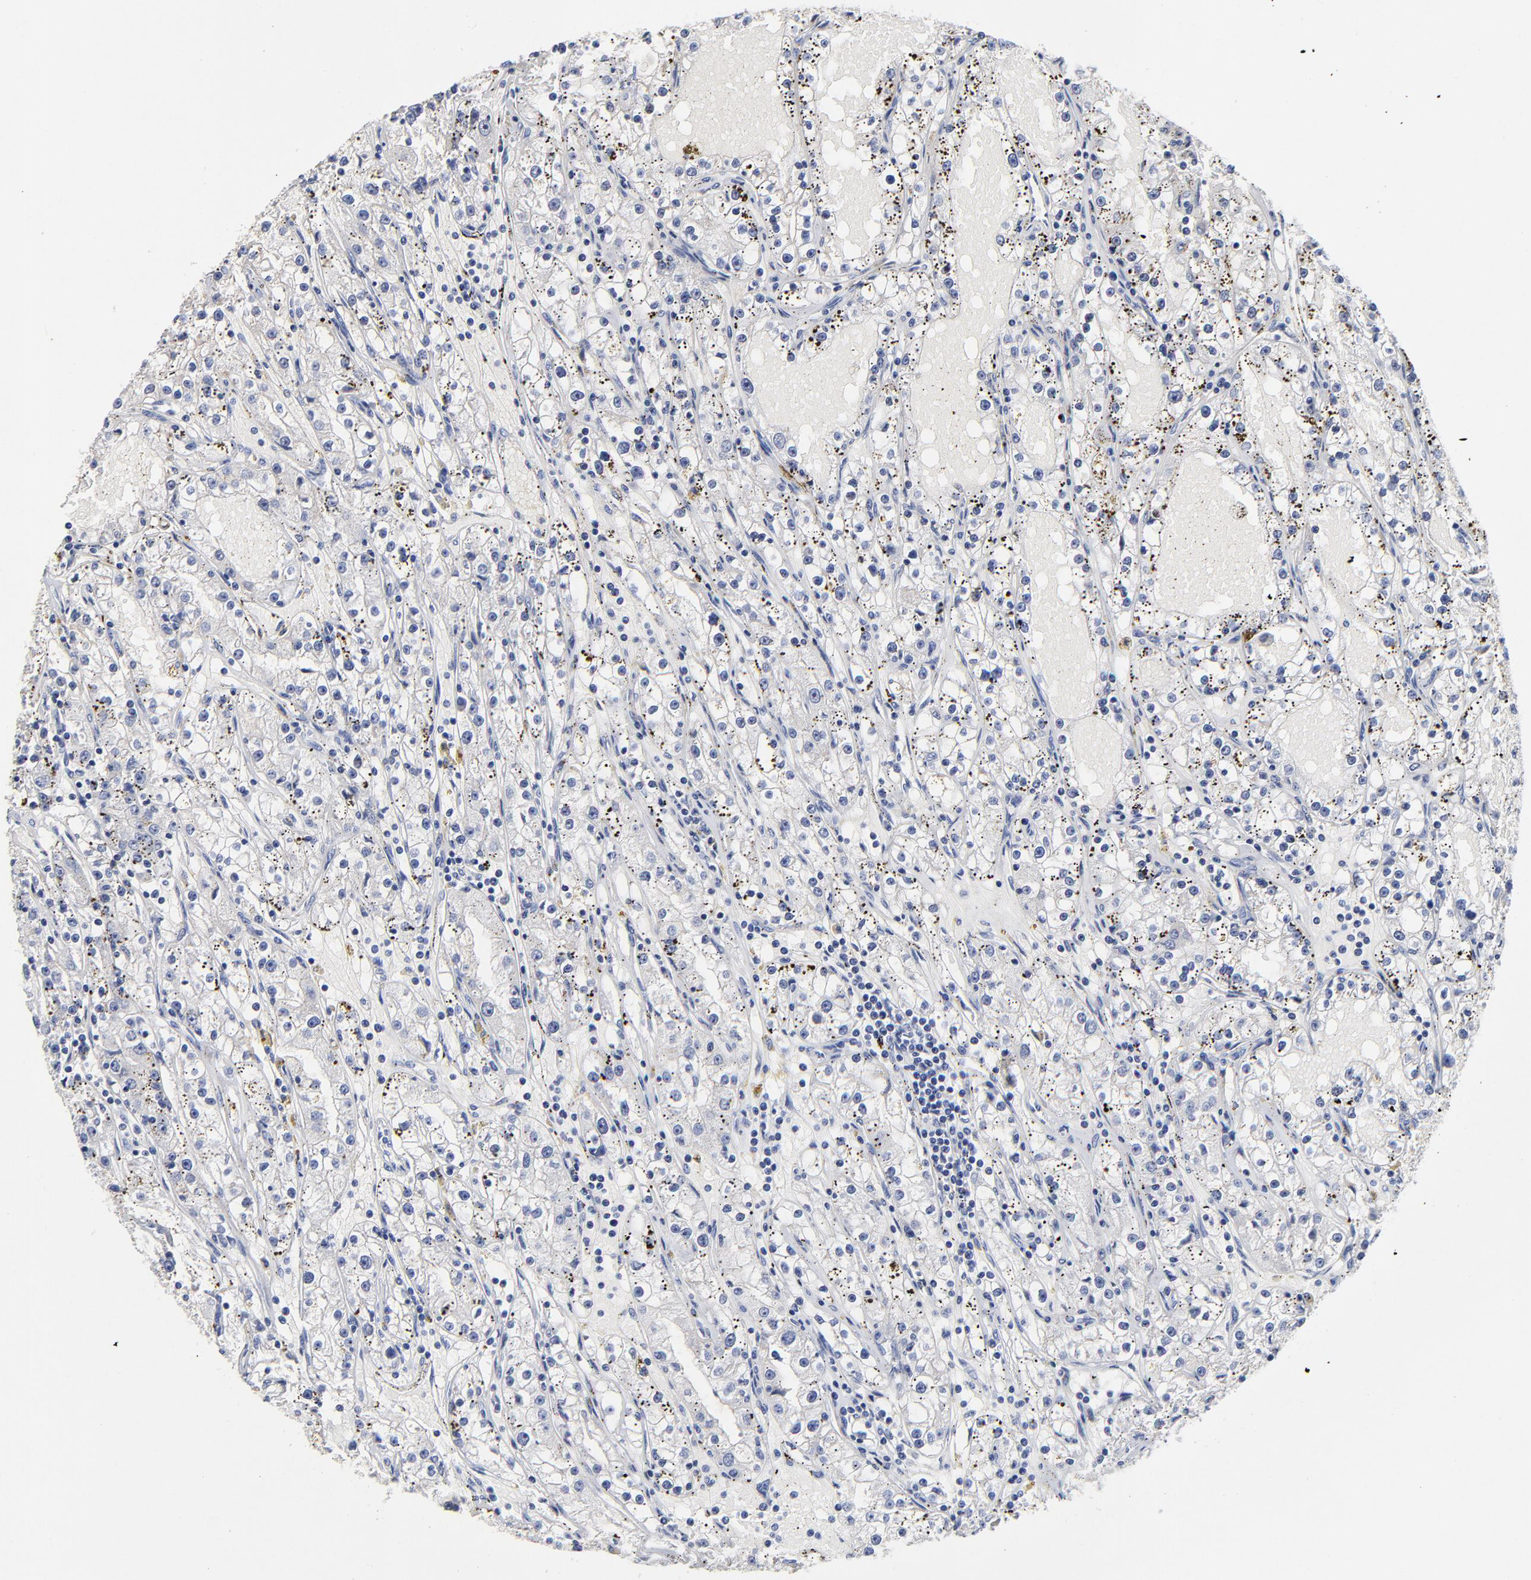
{"staining": {"intensity": "negative", "quantity": "none", "location": "none"}, "tissue": "renal cancer", "cell_type": "Tumor cells", "image_type": "cancer", "snomed": [{"axis": "morphology", "description": "Adenocarcinoma, NOS"}, {"axis": "topography", "description": "Kidney"}], "caption": "High power microscopy image of an immunohistochemistry micrograph of renal cancer, revealing no significant positivity in tumor cells. (Brightfield microscopy of DAB immunohistochemistry (IHC) at high magnification).", "gene": "CXADR", "patient": {"sex": "male", "age": 56}}